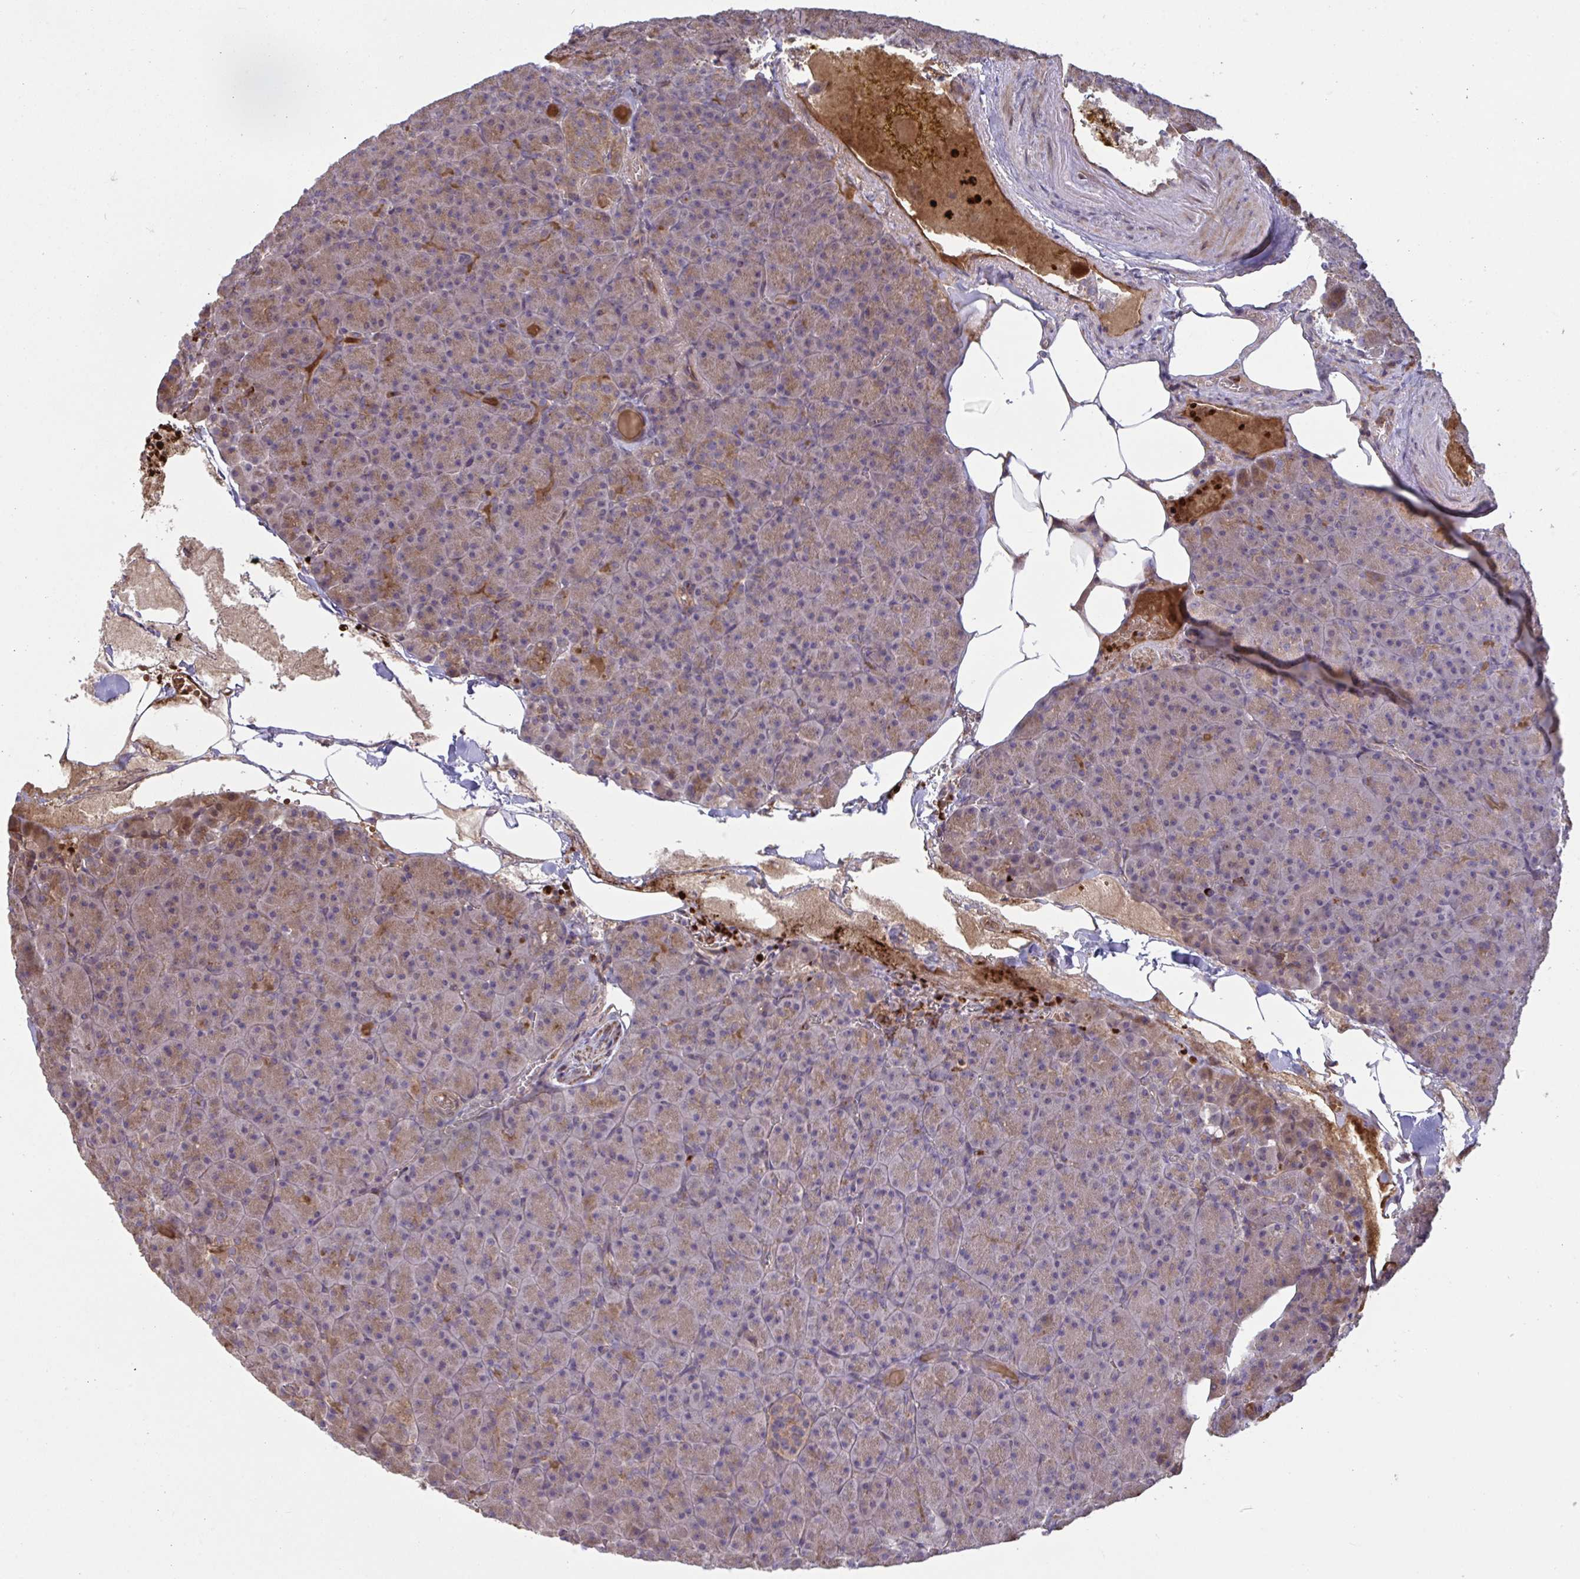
{"staining": {"intensity": "moderate", "quantity": ">75%", "location": "cytoplasmic/membranous"}, "tissue": "pancreas", "cell_type": "Exocrine glandular cells", "image_type": "normal", "snomed": [{"axis": "morphology", "description": "Normal tissue, NOS"}, {"axis": "topography", "description": "Pancreas"}], "caption": "Moderate cytoplasmic/membranous positivity for a protein is present in about >75% of exocrine glandular cells of unremarkable pancreas using immunohistochemistry (IHC).", "gene": "IL1R1", "patient": {"sex": "female", "age": 74}}